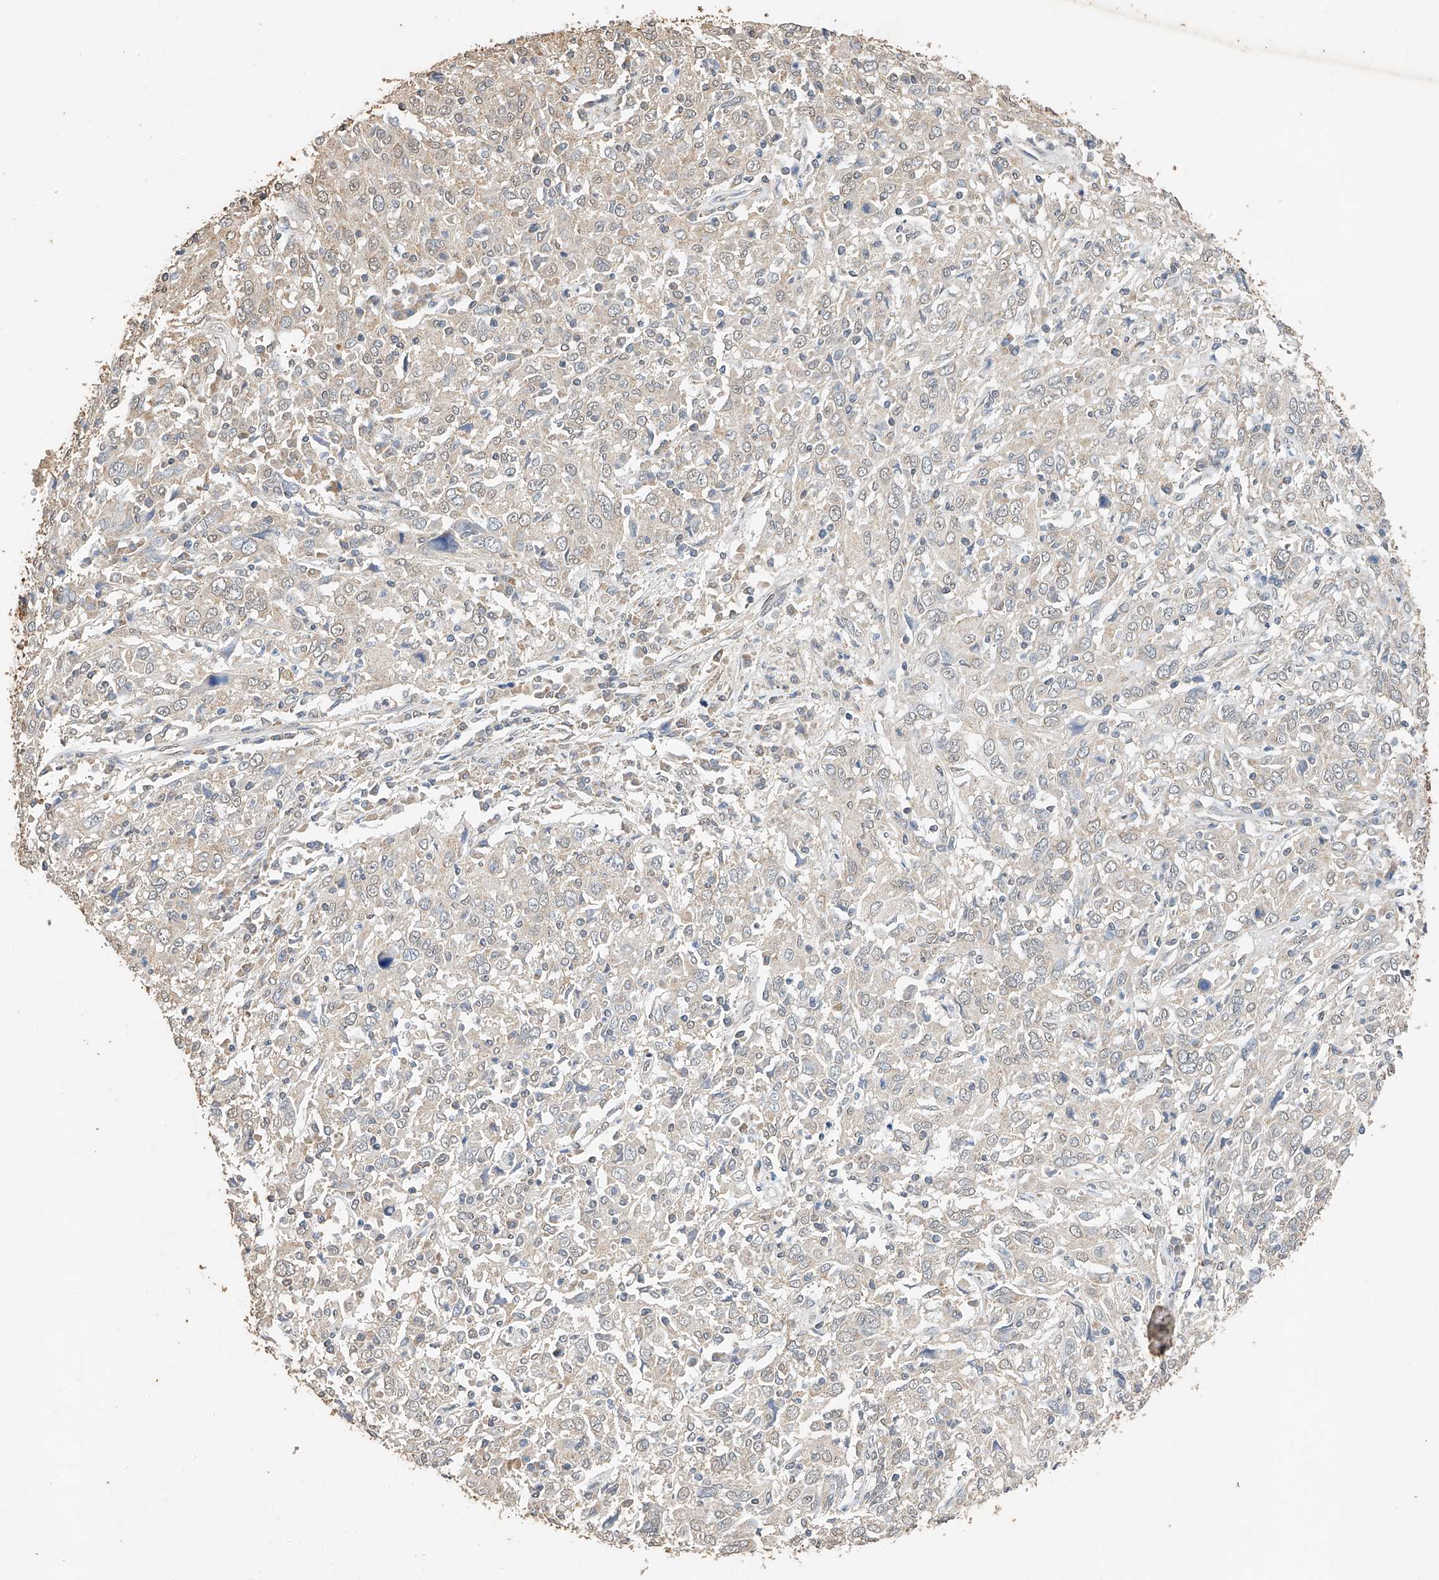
{"staining": {"intensity": "weak", "quantity": "<25%", "location": "cytoplasmic/membranous"}, "tissue": "cervical cancer", "cell_type": "Tumor cells", "image_type": "cancer", "snomed": [{"axis": "morphology", "description": "Squamous cell carcinoma, NOS"}, {"axis": "topography", "description": "Cervix"}], "caption": "Human cervical squamous cell carcinoma stained for a protein using immunohistochemistry (IHC) shows no staining in tumor cells.", "gene": "CERS4", "patient": {"sex": "female", "age": 46}}